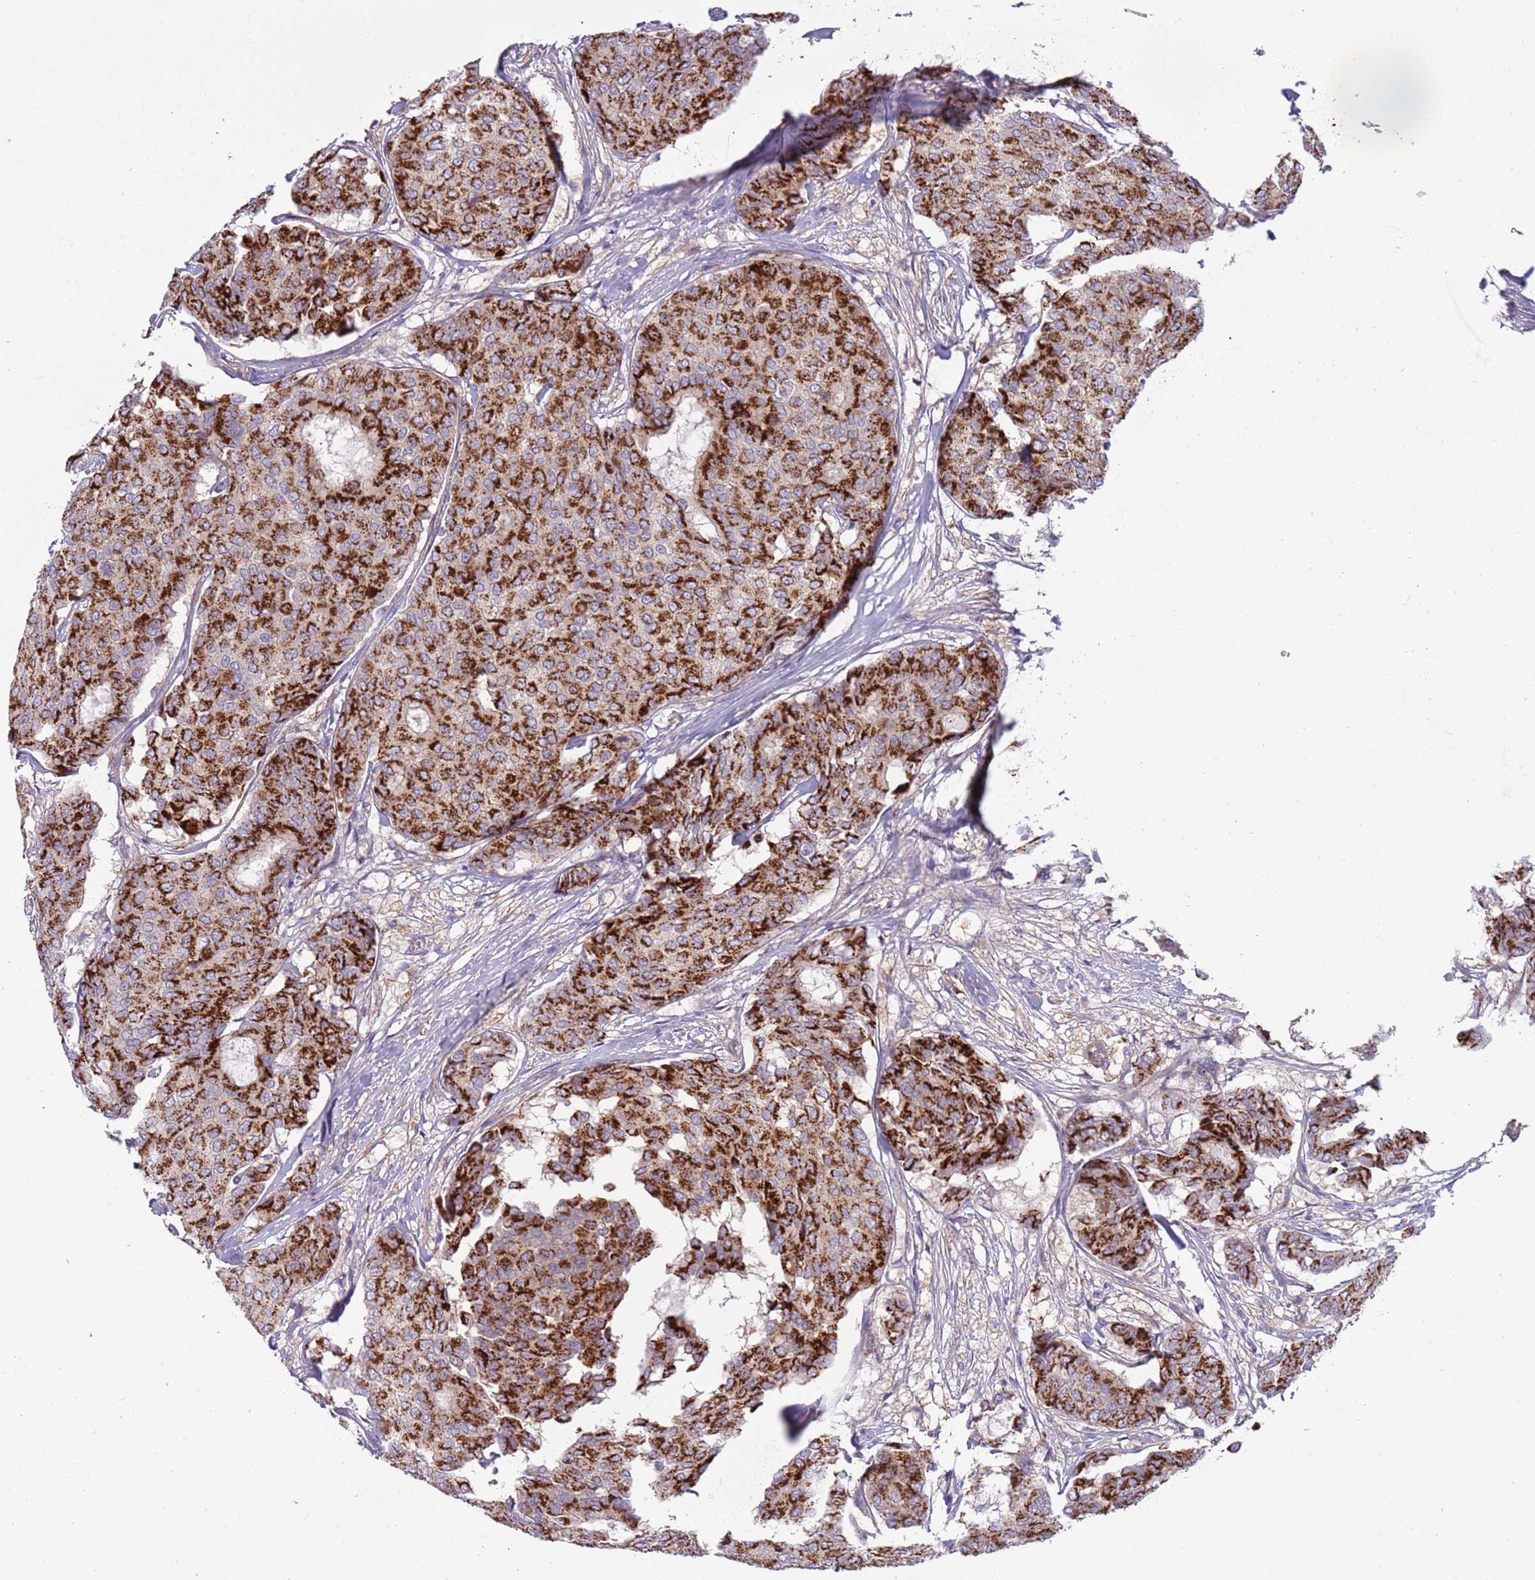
{"staining": {"intensity": "strong", "quantity": ">75%", "location": "cytoplasmic/membranous"}, "tissue": "breast cancer", "cell_type": "Tumor cells", "image_type": "cancer", "snomed": [{"axis": "morphology", "description": "Duct carcinoma"}, {"axis": "topography", "description": "Breast"}], "caption": "Protein staining displays strong cytoplasmic/membranous expression in approximately >75% of tumor cells in invasive ductal carcinoma (breast). (DAB (3,3'-diaminobenzidine) IHC with brightfield microscopy, high magnification).", "gene": "ITGB6", "patient": {"sex": "female", "age": 75}}